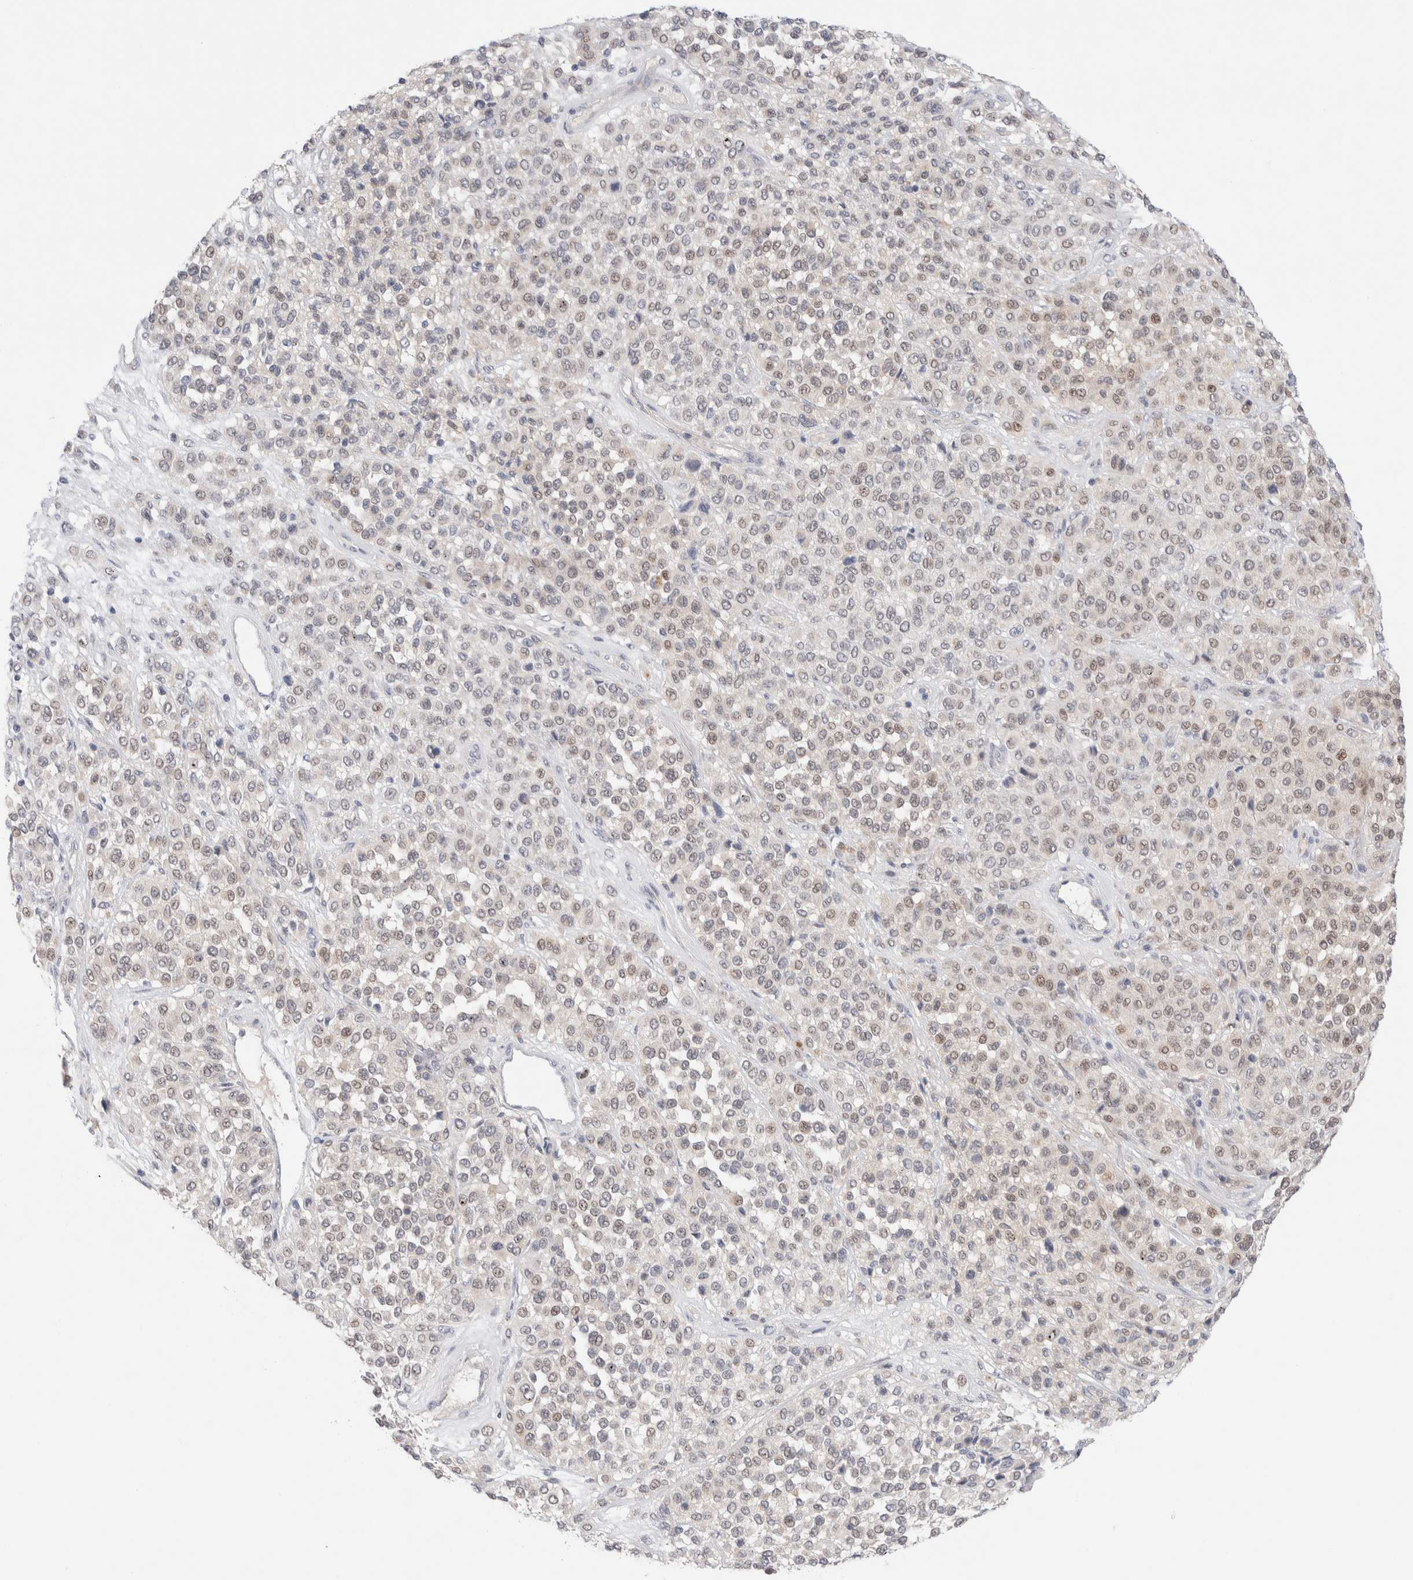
{"staining": {"intensity": "weak", "quantity": ">75%", "location": "nuclear"}, "tissue": "melanoma", "cell_type": "Tumor cells", "image_type": "cancer", "snomed": [{"axis": "morphology", "description": "Malignant melanoma, Metastatic site"}, {"axis": "topography", "description": "Pancreas"}], "caption": "Malignant melanoma (metastatic site) tissue demonstrates weak nuclear expression in about >75% of tumor cells, visualized by immunohistochemistry.", "gene": "DNAJB6", "patient": {"sex": "female", "age": 30}}